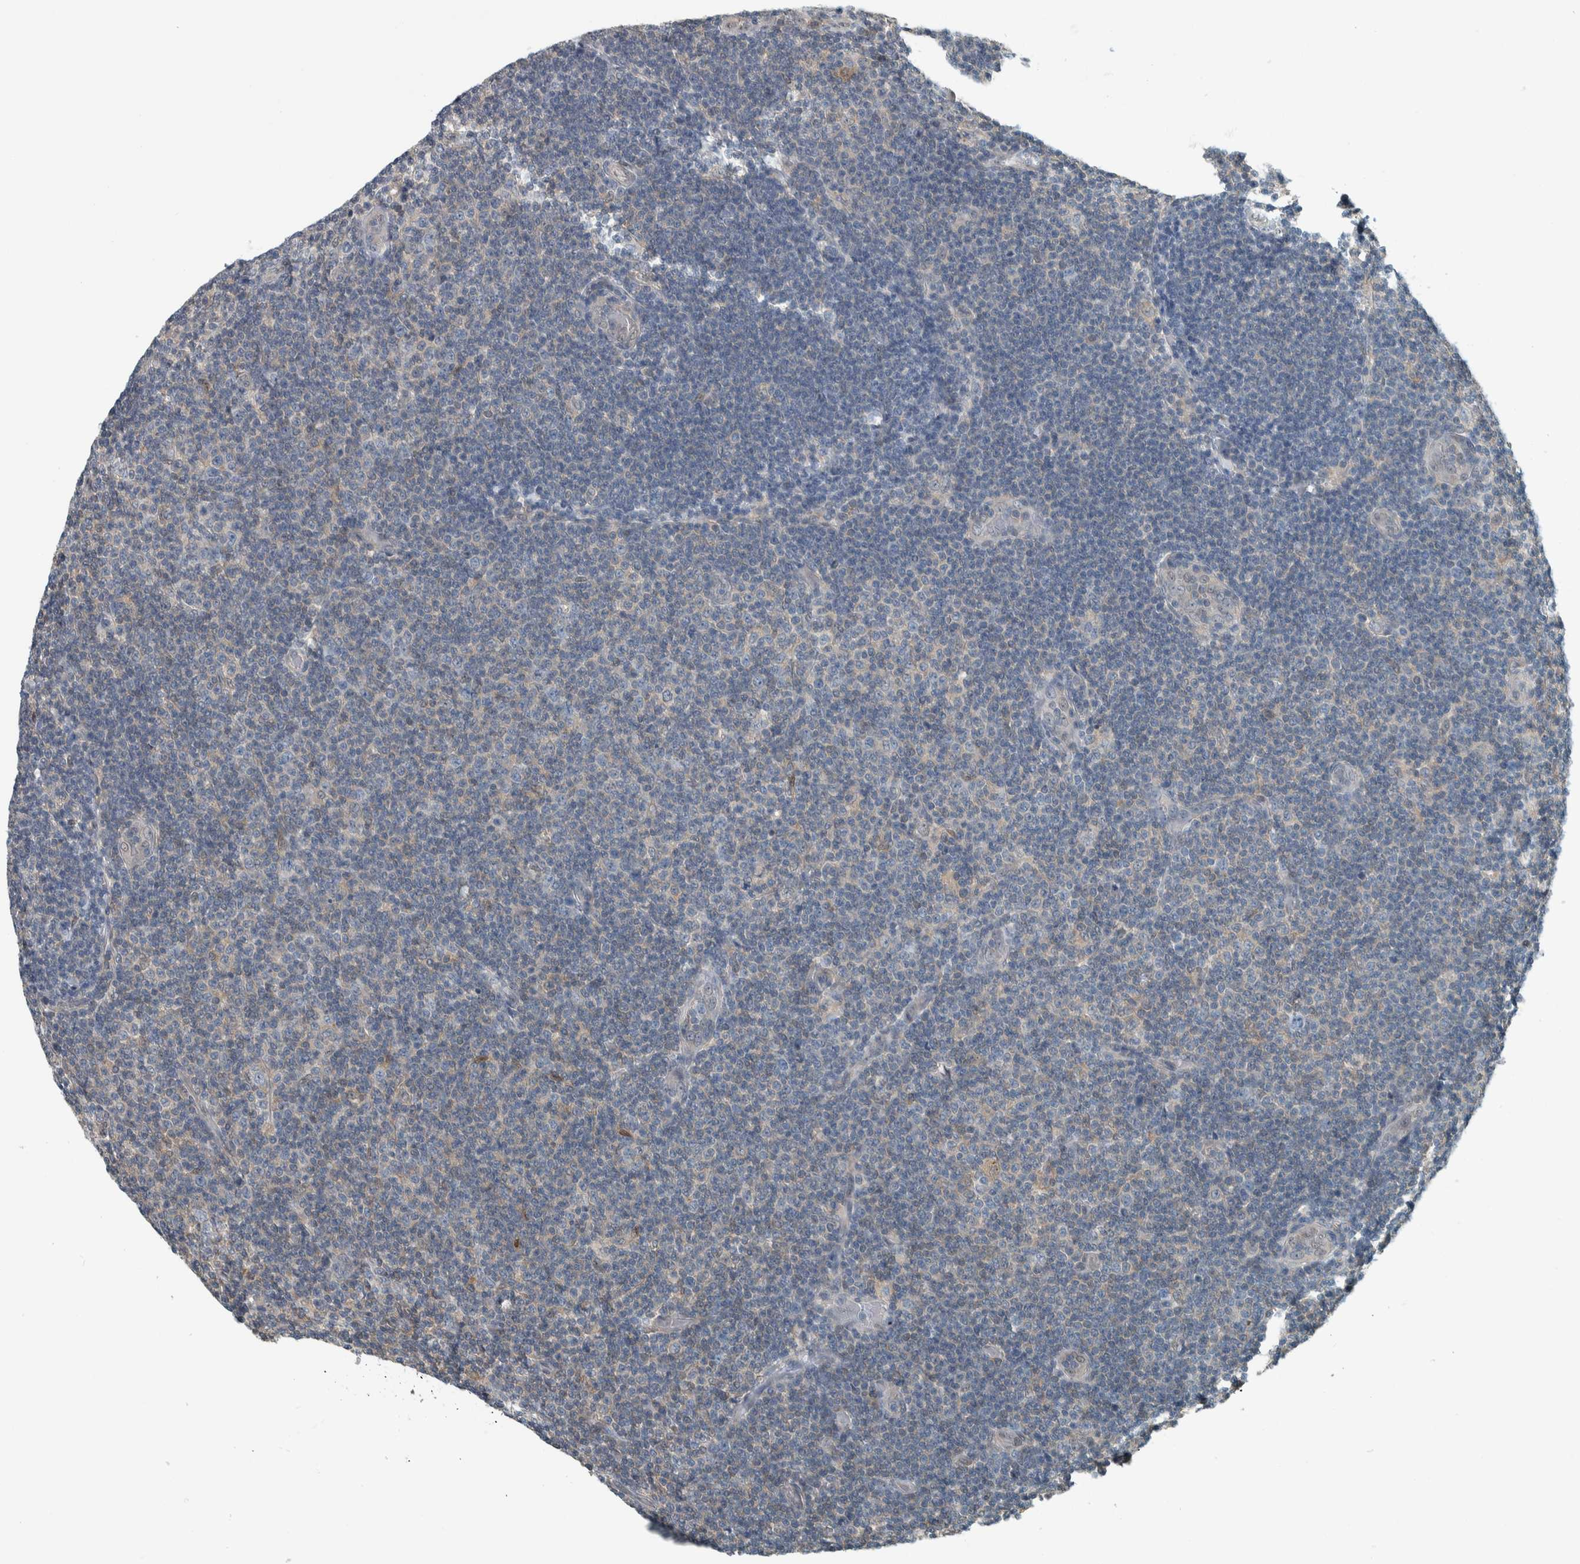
{"staining": {"intensity": "negative", "quantity": "none", "location": "none"}, "tissue": "lymphoma", "cell_type": "Tumor cells", "image_type": "cancer", "snomed": [{"axis": "morphology", "description": "Malignant lymphoma, non-Hodgkin's type, Low grade"}, {"axis": "topography", "description": "Lymph node"}], "caption": "Immunohistochemical staining of lymphoma shows no significant staining in tumor cells.", "gene": "ALAD", "patient": {"sex": "male", "age": 83}}